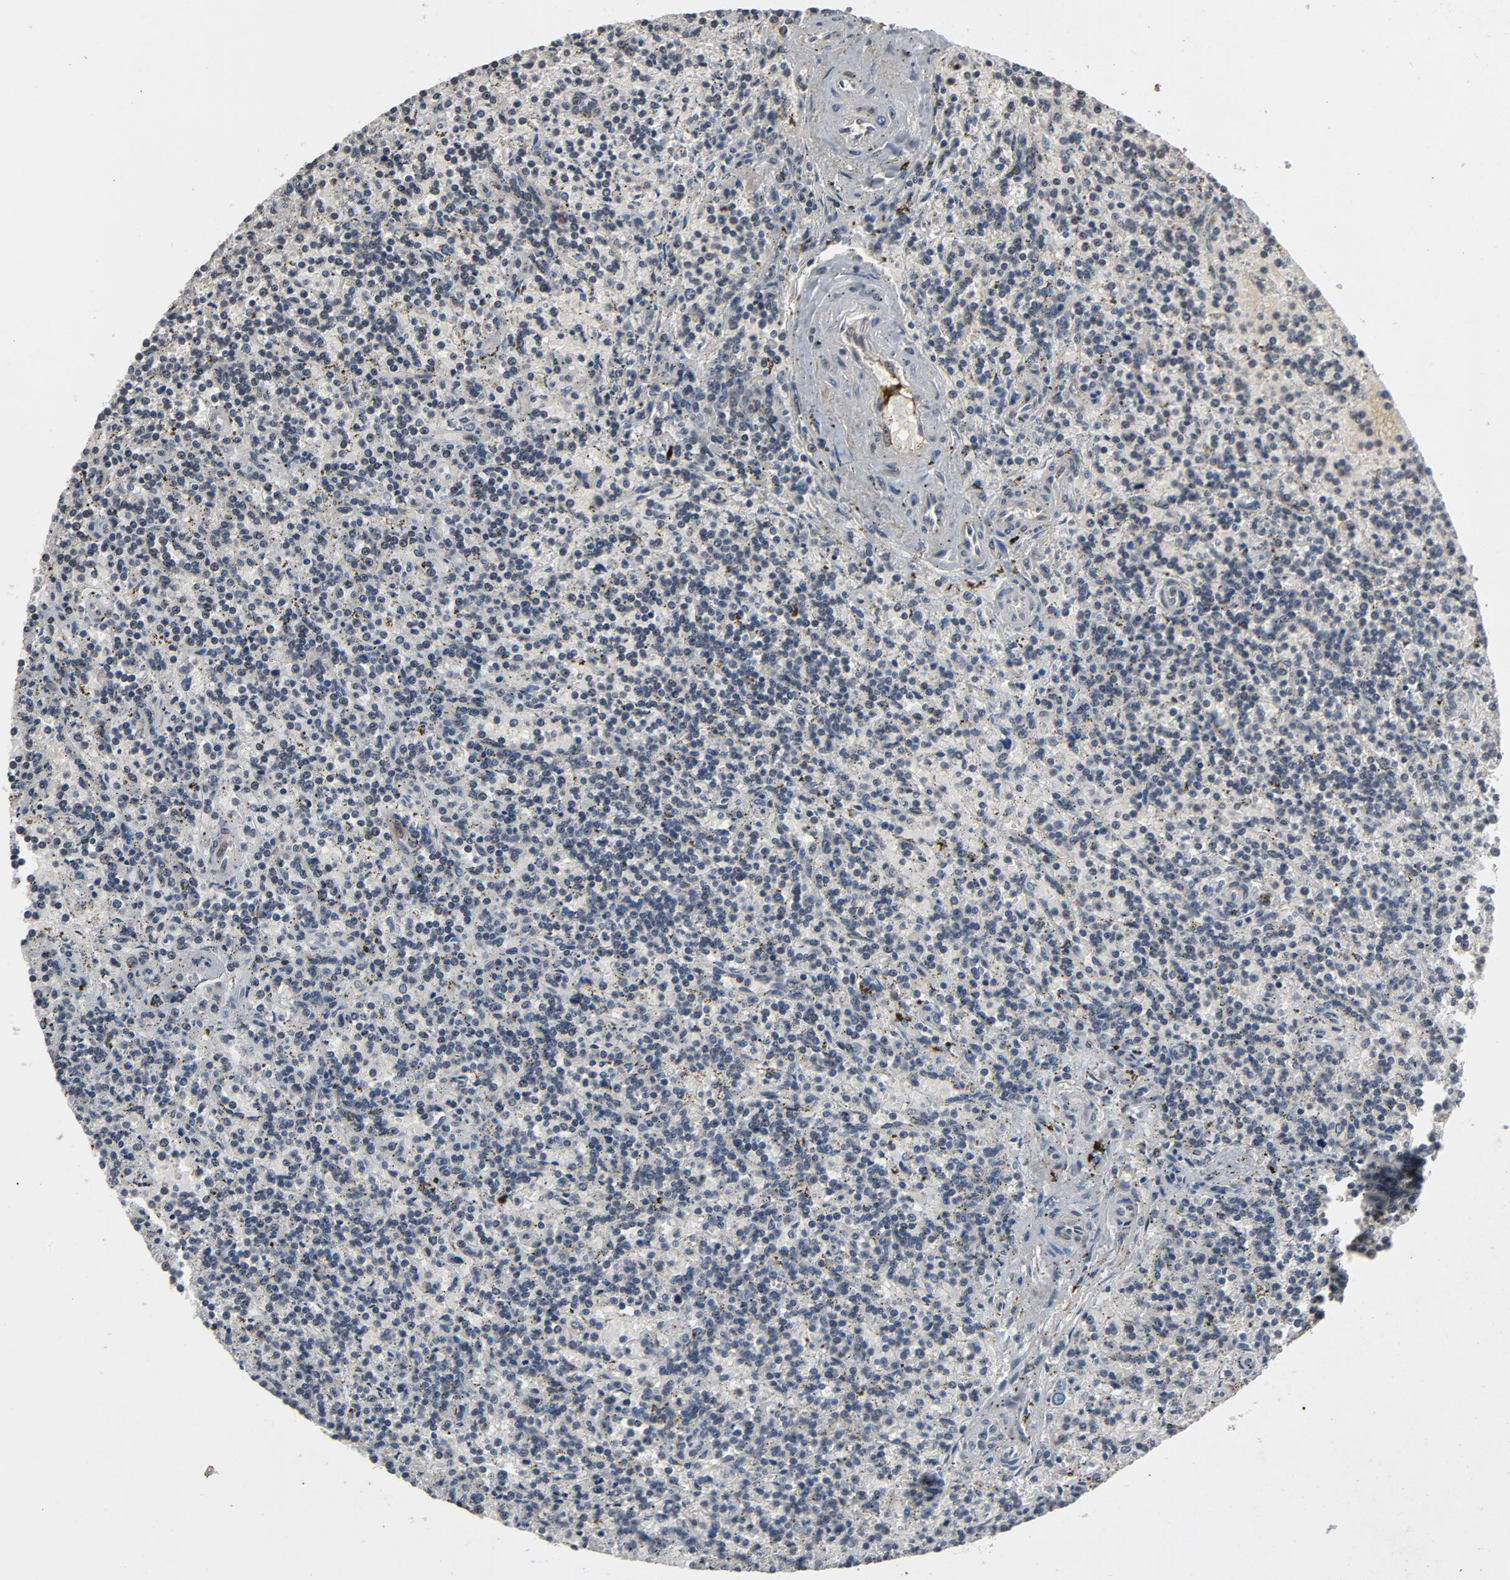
{"staining": {"intensity": "negative", "quantity": "none", "location": "none"}, "tissue": "lymphoma", "cell_type": "Tumor cells", "image_type": "cancer", "snomed": [{"axis": "morphology", "description": "Malignant lymphoma, non-Hodgkin's type, Low grade"}, {"axis": "topography", "description": "Spleen"}], "caption": "Malignant lymphoma, non-Hodgkin's type (low-grade) stained for a protein using IHC demonstrates no positivity tumor cells.", "gene": "POM121", "patient": {"sex": "male", "age": 73}}